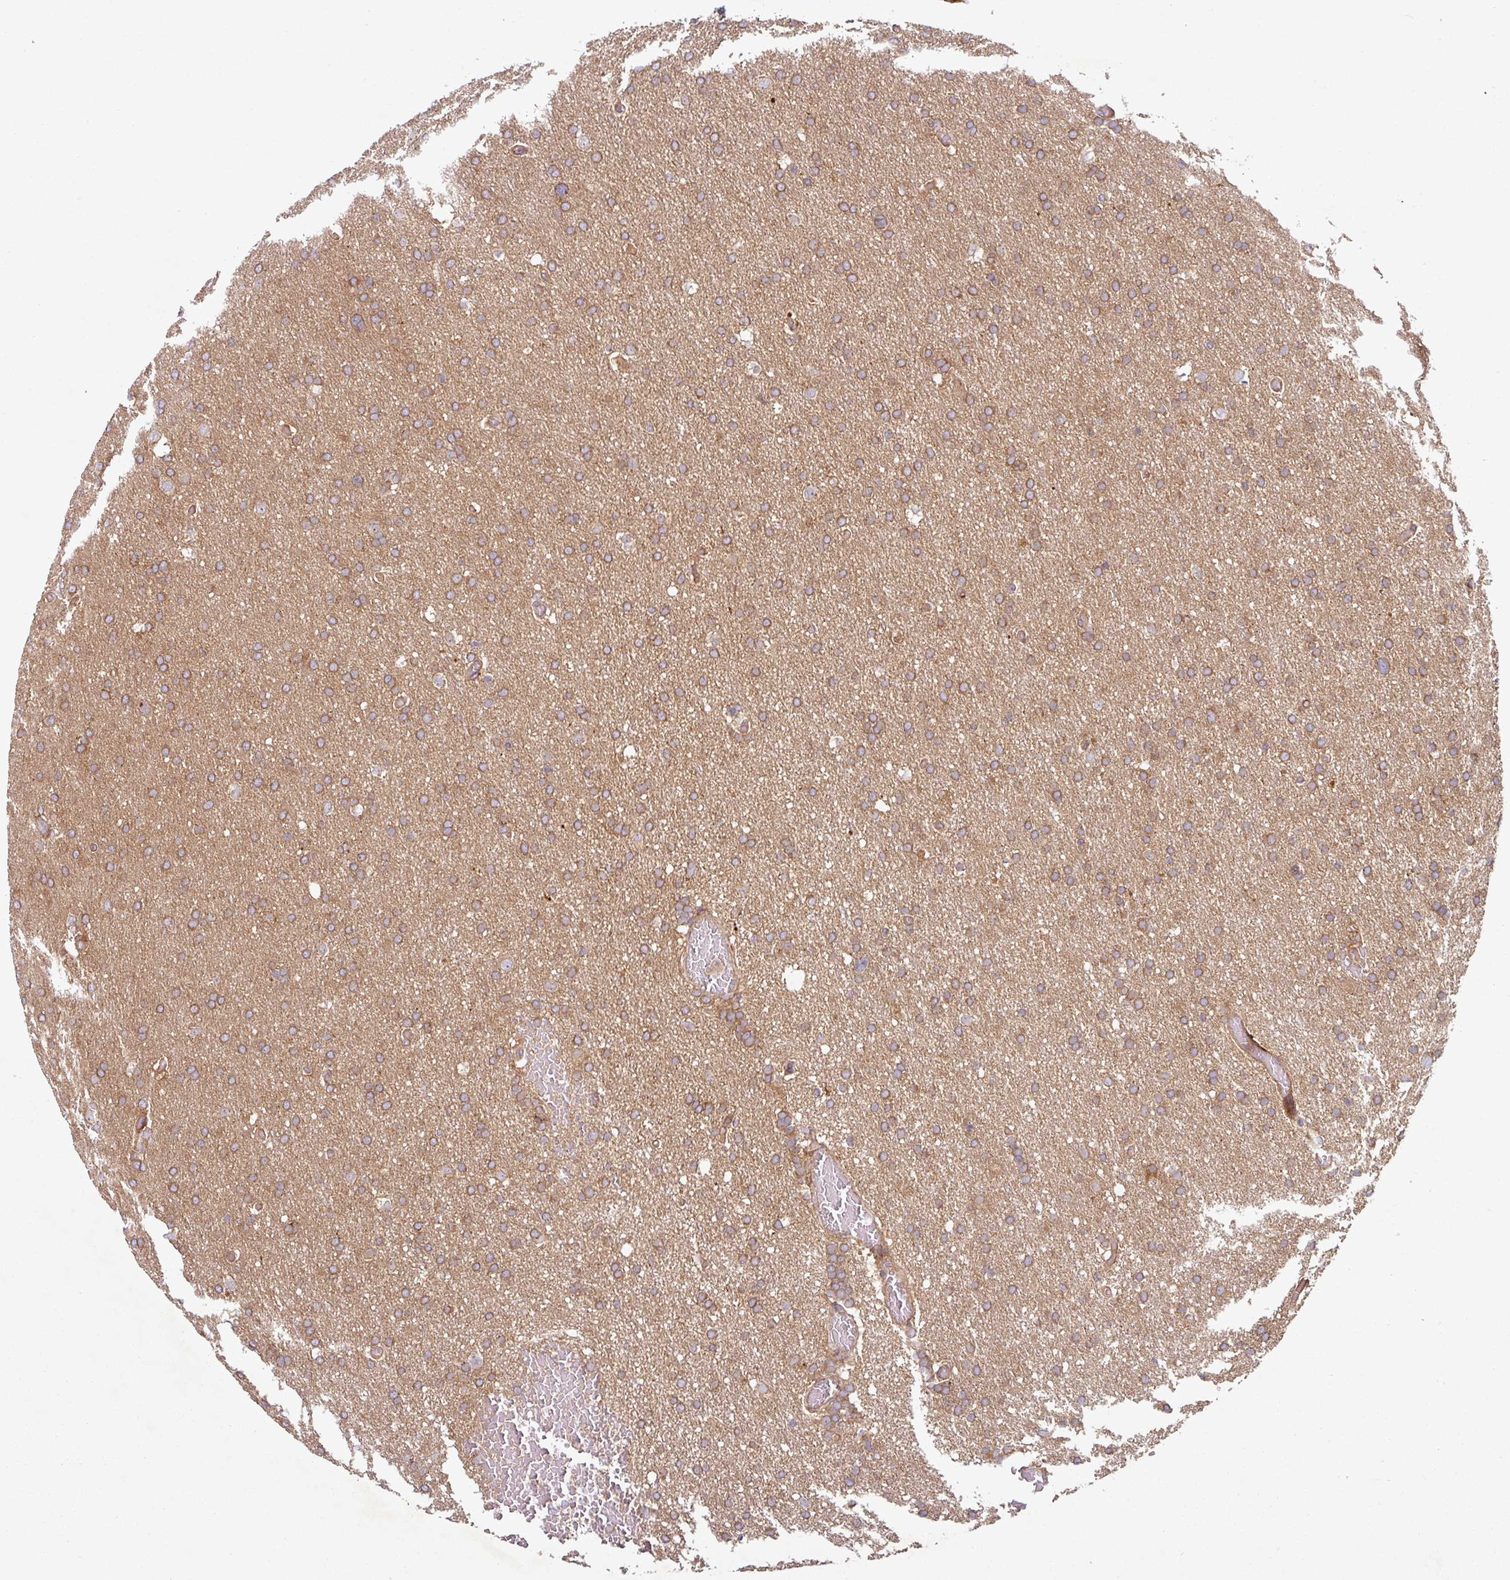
{"staining": {"intensity": "moderate", "quantity": ">75%", "location": "cytoplasmic/membranous"}, "tissue": "glioma", "cell_type": "Tumor cells", "image_type": "cancer", "snomed": [{"axis": "morphology", "description": "Glioma, malignant, High grade"}, {"axis": "topography", "description": "Cerebral cortex"}], "caption": "About >75% of tumor cells in glioma reveal moderate cytoplasmic/membranous protein staining as visualized by brown immunohistochemical staining.", "gene": "RAB5A", "patient": {"sex": "female", "age": 36}}